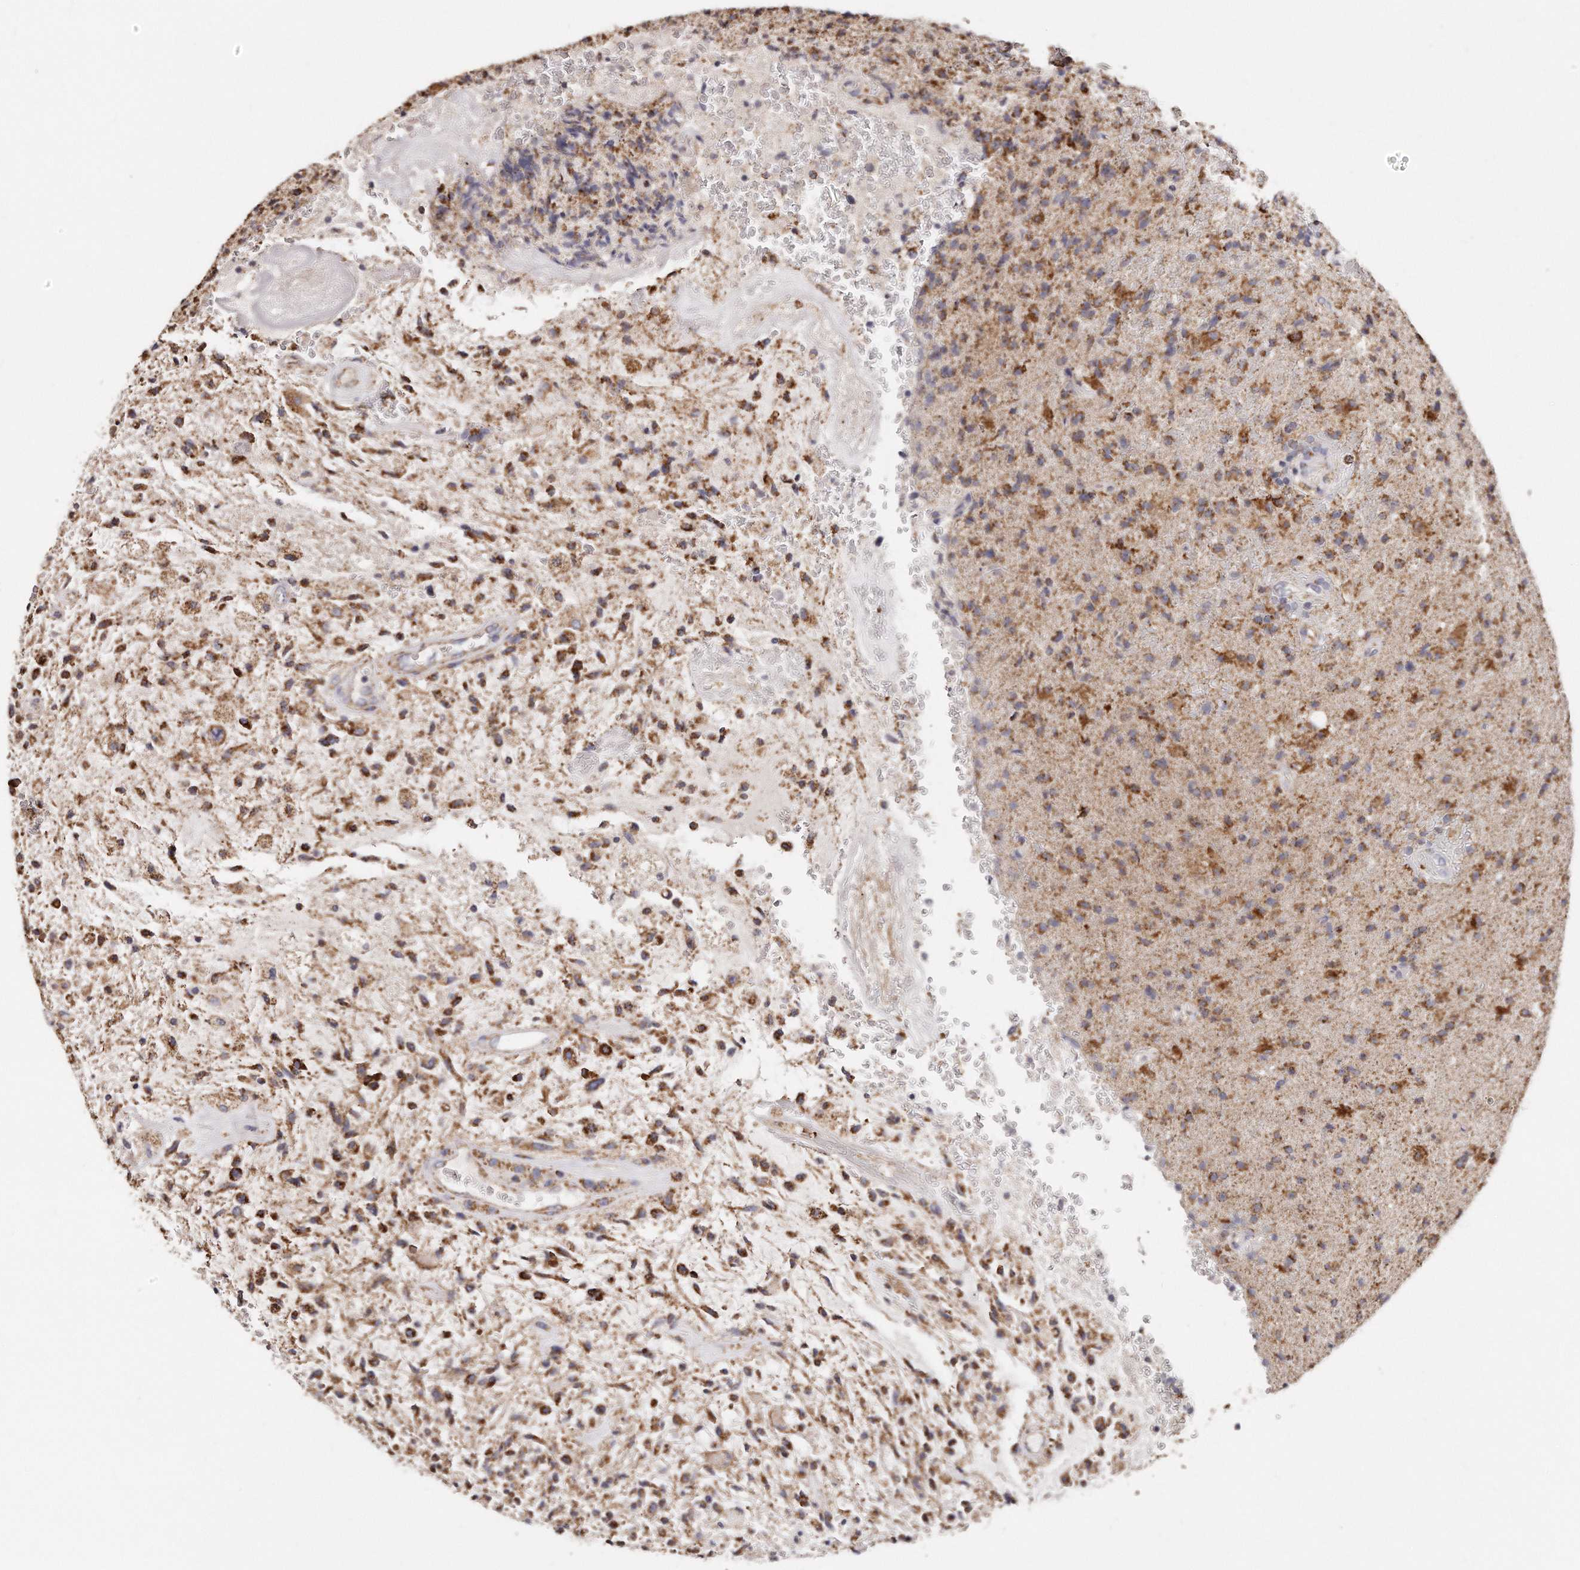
{"staining": {"intensity": "moderate", "quantity": ">75%", "location": "cytoplasmic/membranous"}, "tissue": "glioma", "cell_type": "Tumor cells", "image_type": "cancer", "snomed": [{"axis": "morphology", "description": "Glioma, malignant, High grade"}, {"axis": "topography", "description": "Brain"}], "caption": "Moderate cytoplasmic/membranous positivity is identified in about >75% of tumor cells in malignant glioma (high-grade).", "gene": "RTKN", "patient": {"sex": "male", "age": 72}}